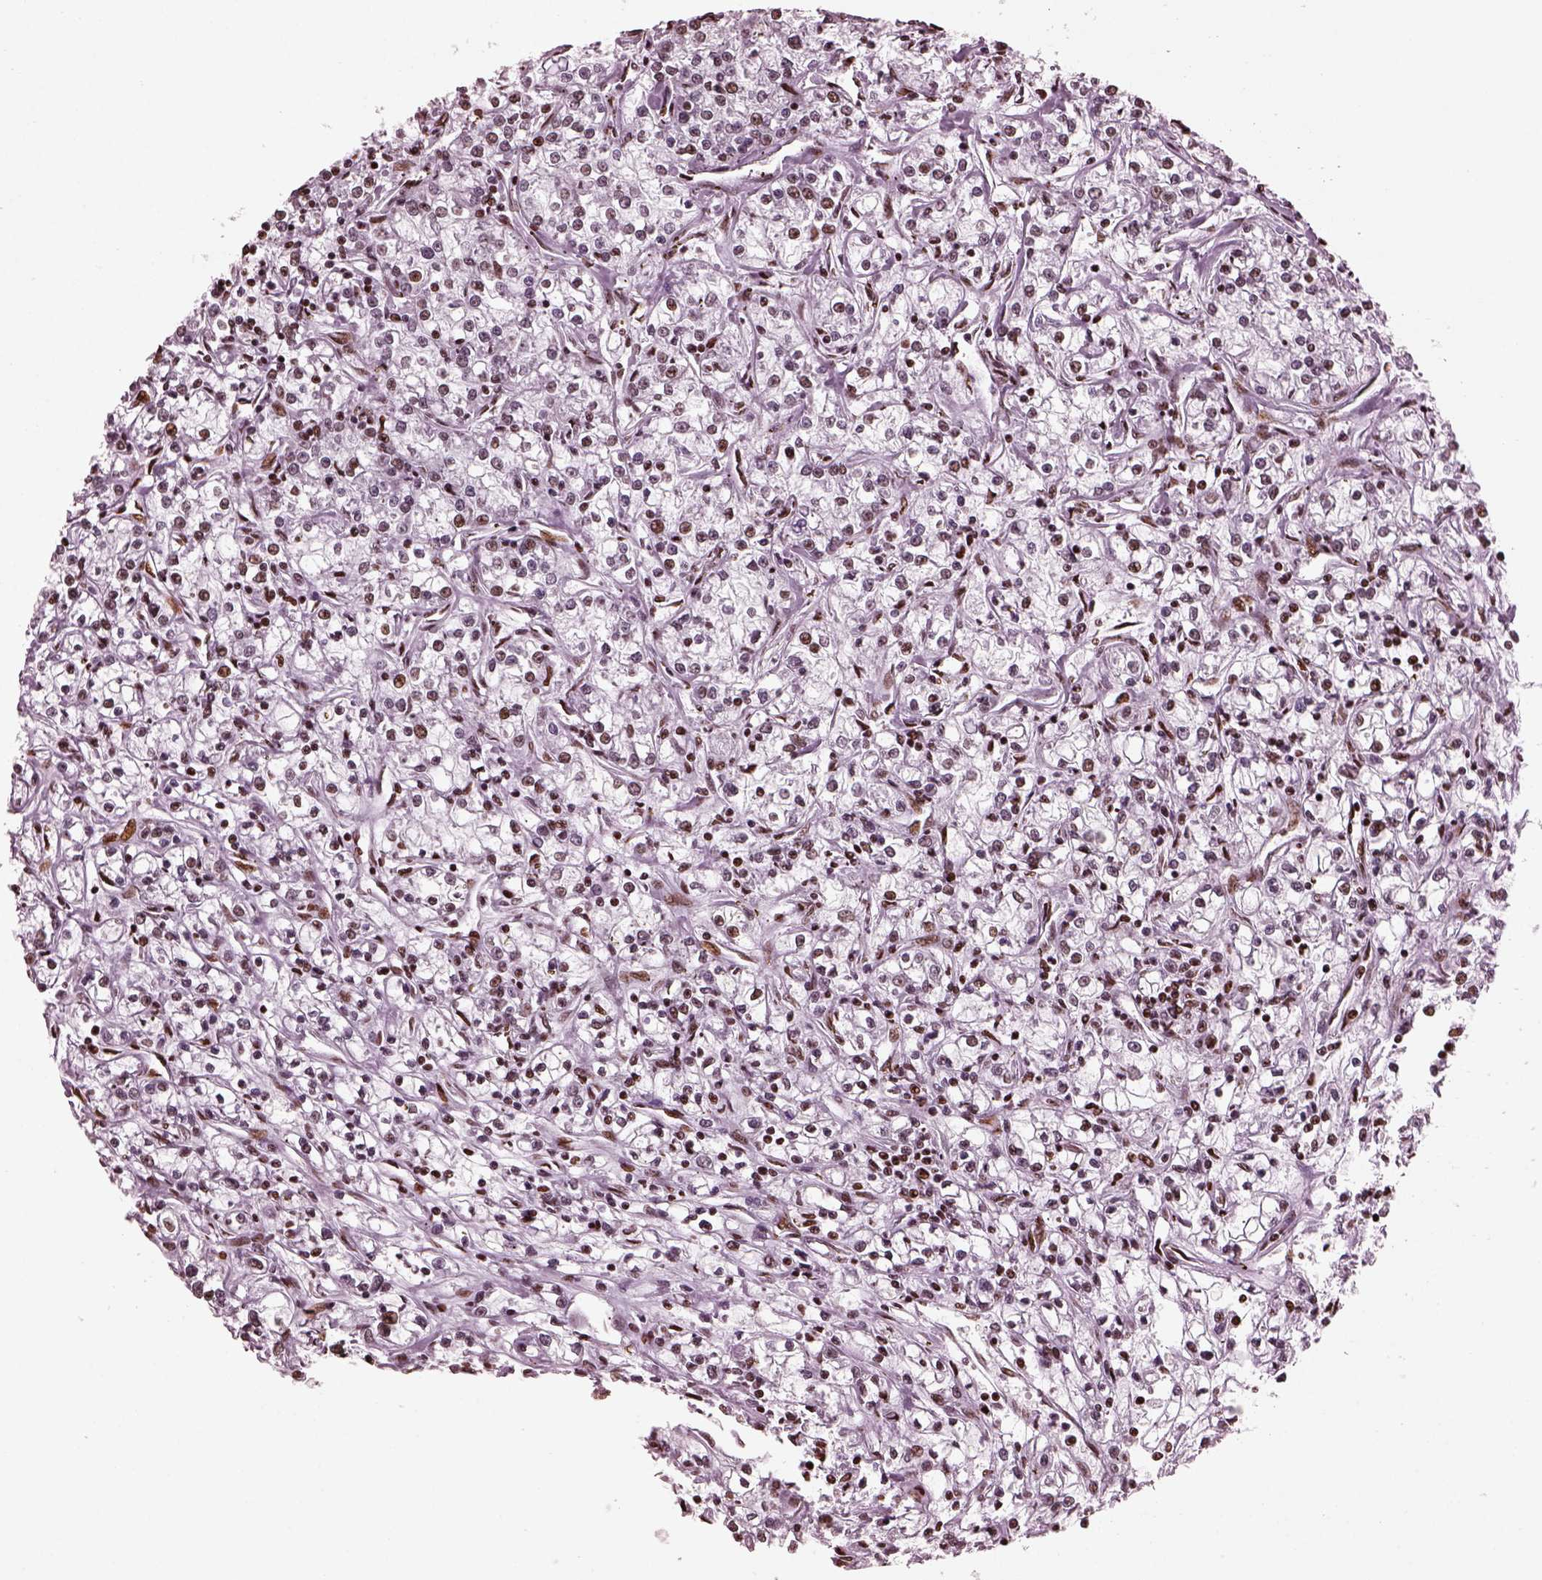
{"staining": {"intensity": "moderate", "quantity": "<25%", "location": "nuclear"}, "tissue": "renal cancer", "cell_type": "Tumor cells", "image_type": "cancer", "snomed": [{"axis": "morphology", "description": "Adenocarcinoma, NOS"}, {"axis": "topography", "description": "Kidney"}], "caption": "Immunohistochemical staining of renal cancer exhibits low levels of moderate nuclear protein expression in about <25% of tumor cells.", "gene": "CBFA2T3", "patient": {"sex": "female", "age": 59}}